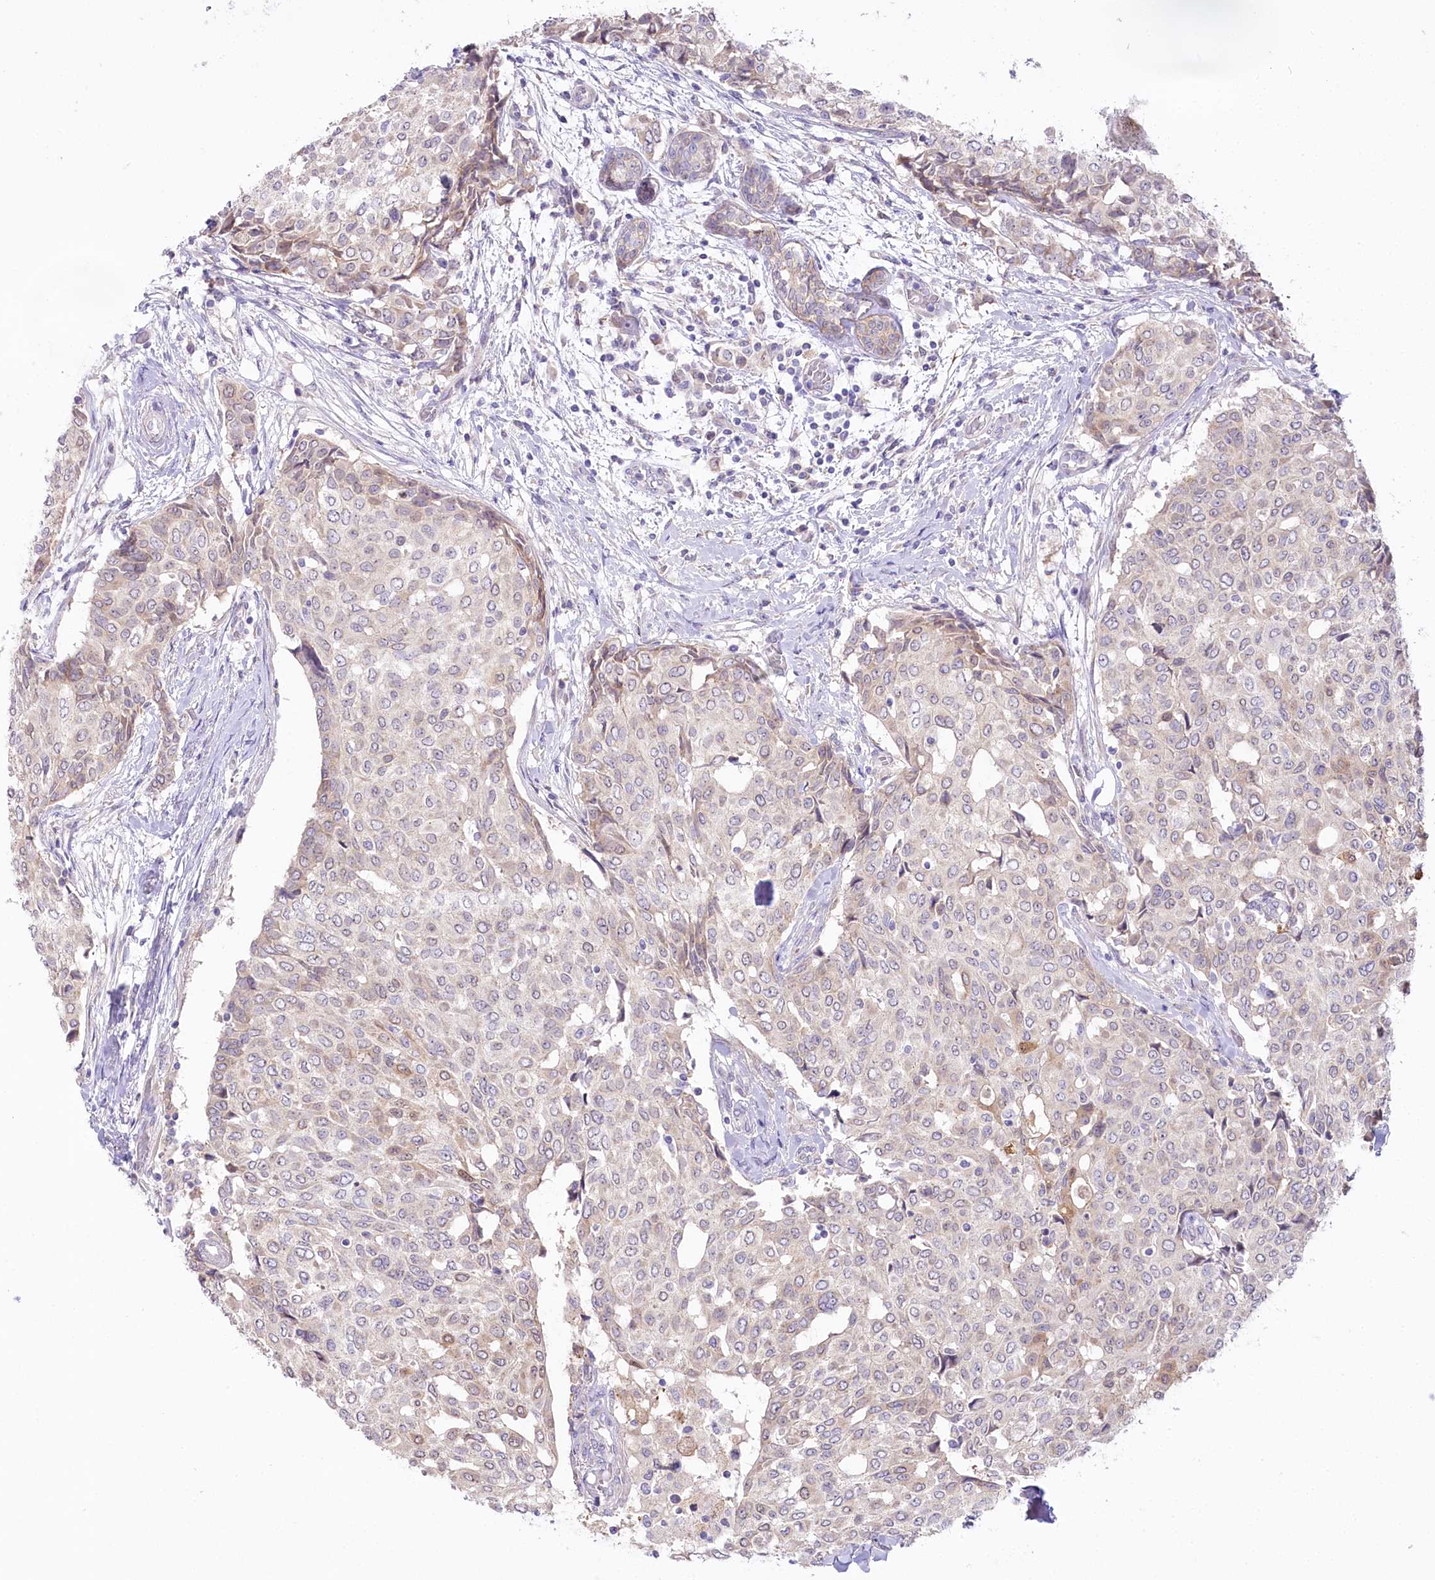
{"staining": {"intensity": "weak", "quantity": "25%-75%", "location": "cytoplasmic/membranous"}, "tissue": "breast cancer", "cell_type": "Tumor cells", "image_type": "cancer", "snomed": [{"axis": "morphology", "description": "Lobular carcinoma"}, {"axis": "topography", "description": "Breast"}], "caption": "A photomicrograph of human lobular carcinoma (breast) stained for a protein exhibits weak cytoplasmic/membranous brown staining in tumor cells.", "gene": "MYOZ1", "patient": {"sex": "female", "age": 51}}